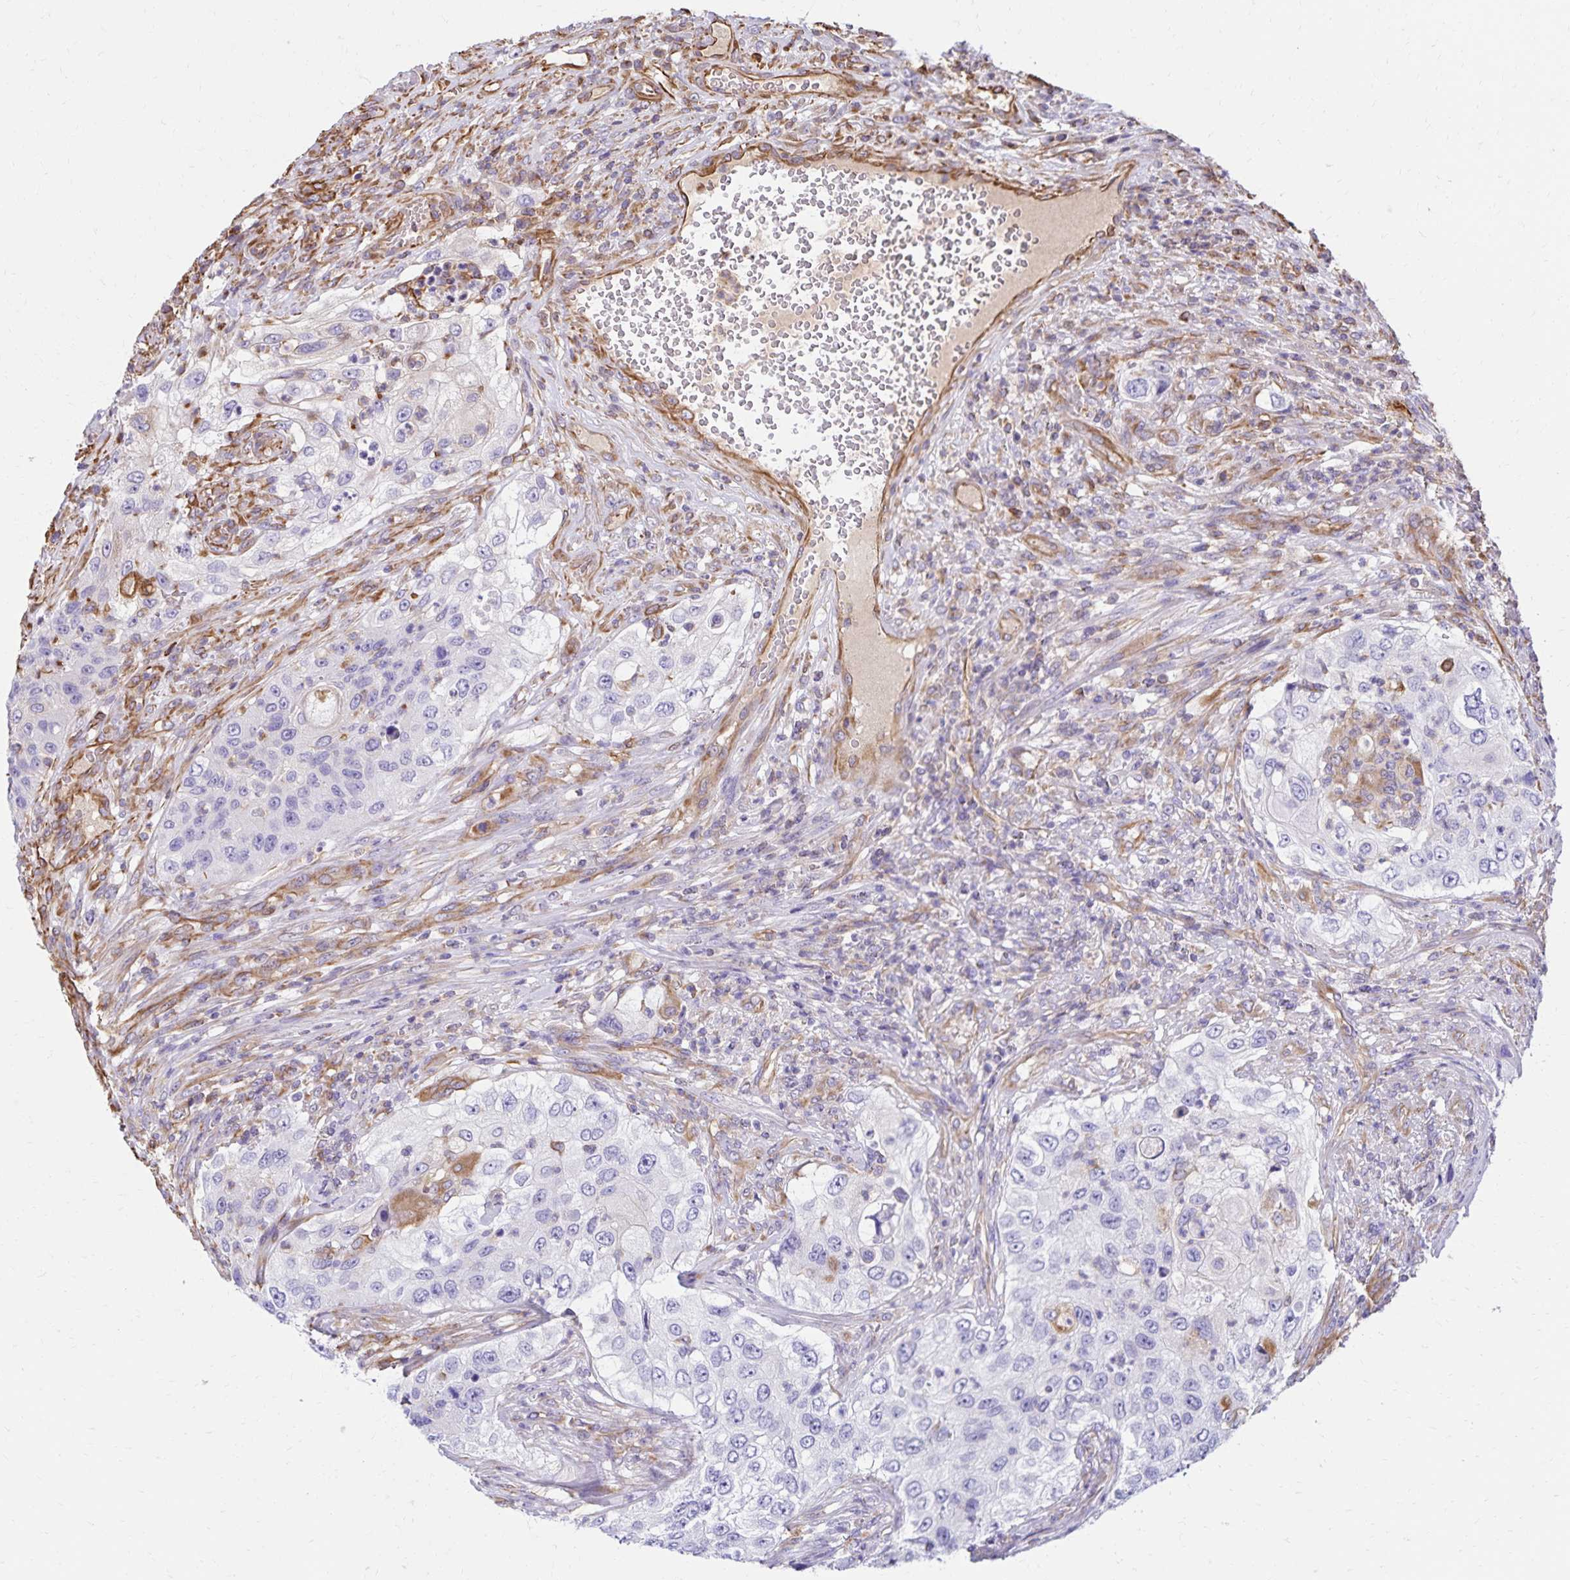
{"staining": {"intensity": "negative", "quantity": "none", "location": "none"}, "tissue": "urothelial cancer", "cell_type": "Tumor cells", "image_type": "cancer", "snomed": [{"axis": "morphology", "description": "Urothelial carcinoma, High grade"}, {"axis": "topography", "description": "Urinary bladder"}], "caption": "A high-resolution histopathology image shows IHC staining of urothelial cancer, which displays no significant staining in tumor cells.", "gene": "TRPV6", "patient": {"sex": "female", "age": 60}}